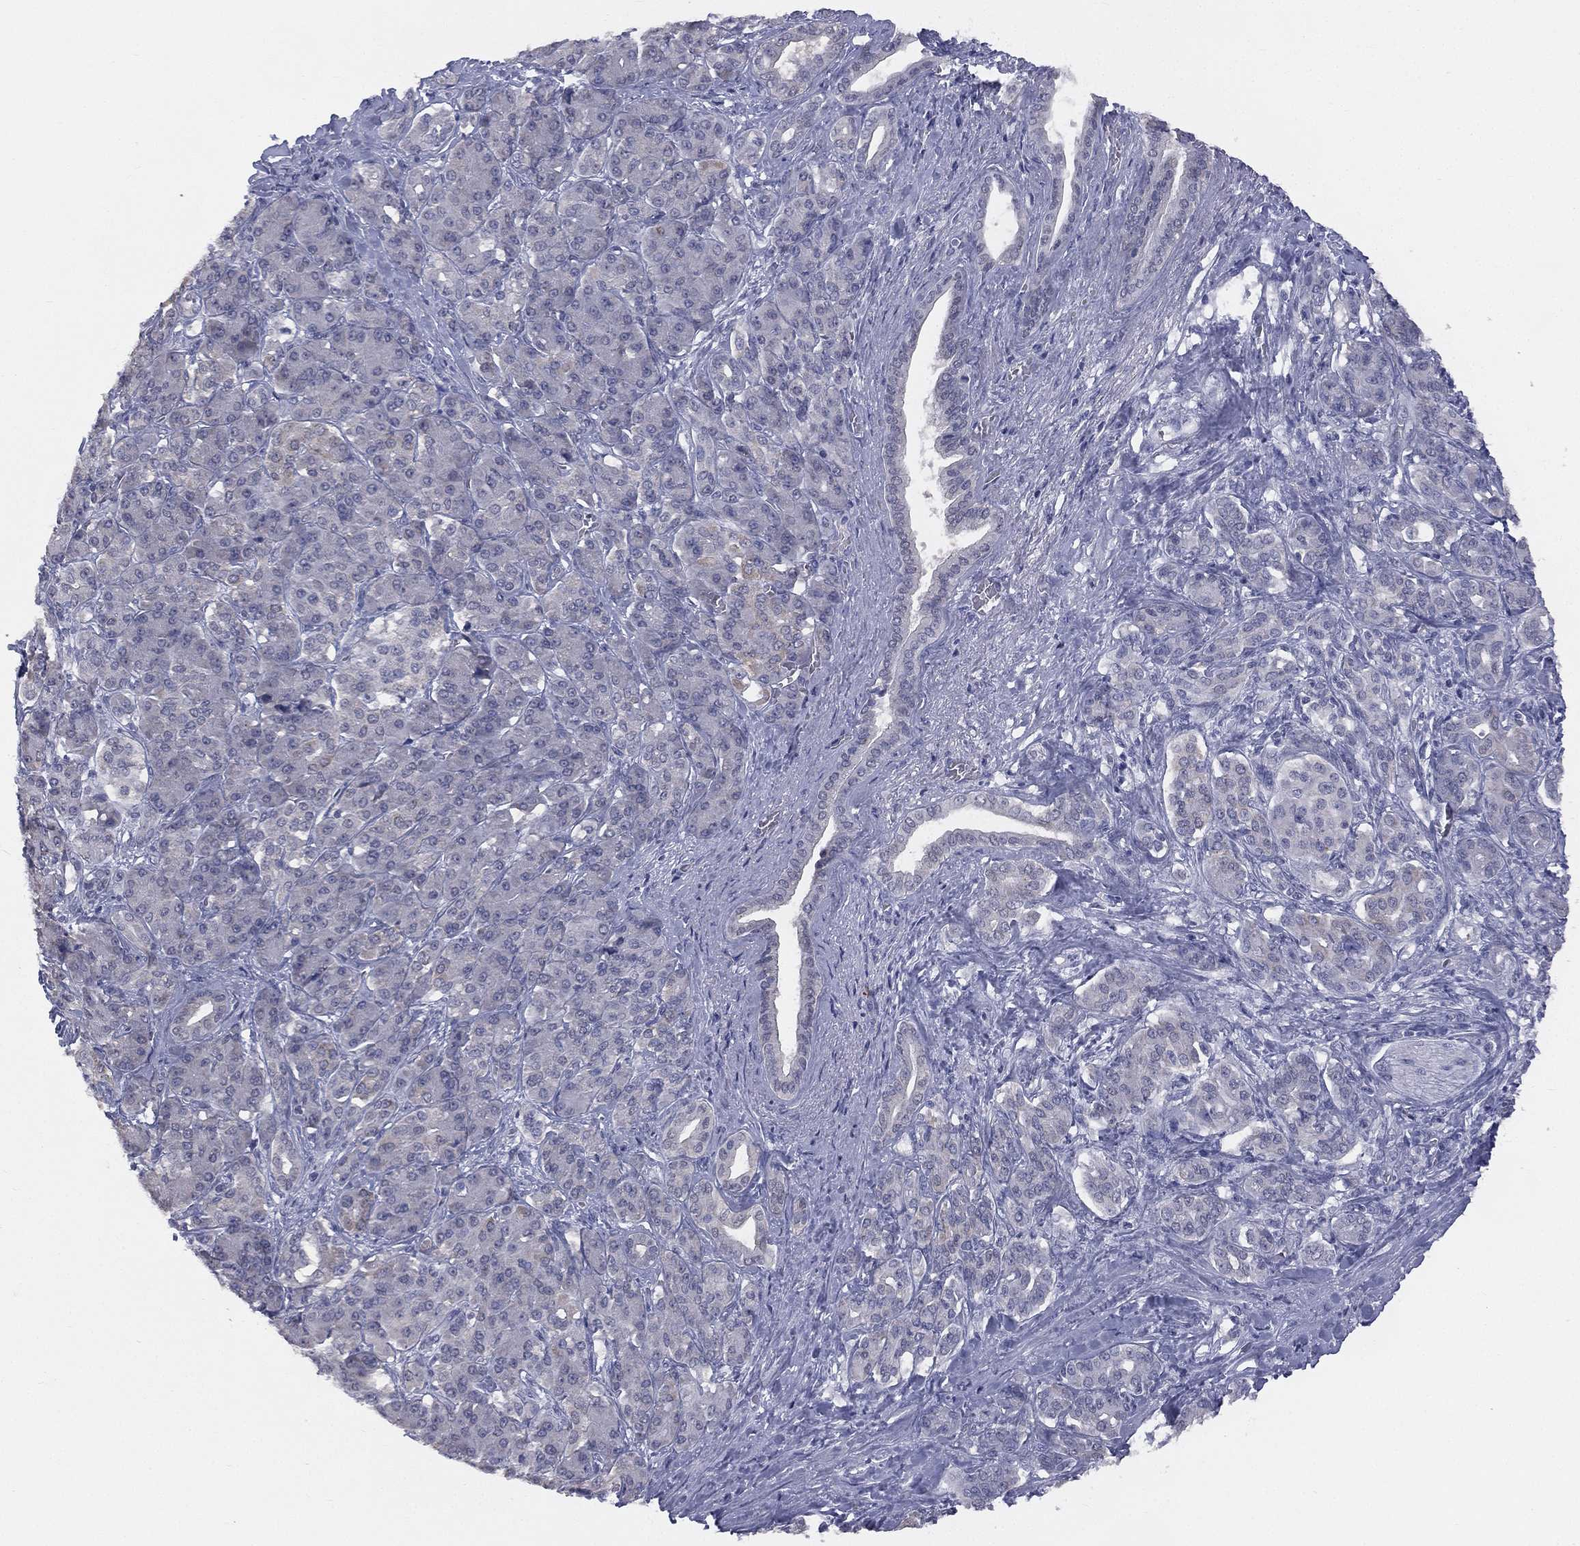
{"staining": {"intensity": "negative", "quantity": "none", "location": "none"}, "tissue": "pancreatic cancer", "cell_type": "Tumor cells", "image_type": "cancer", "snomed": [{"axis": "morphology", "description": "Normal tissue, NOS"}, {"axis": "morphology", "description": "Inflammation, NOS"}, {"axis": "morphology", "description": "Adenocarcinoma, NOS"}, {"axis": "topography", "description": "Pancreas"}], "caption": "Immunohistochemical staining of human pancreatic adenocarcinoma demonstrates no significant expression in tumor cells.", "gene": "DMKN", "patient": {"sex": "male", "age": 57}}